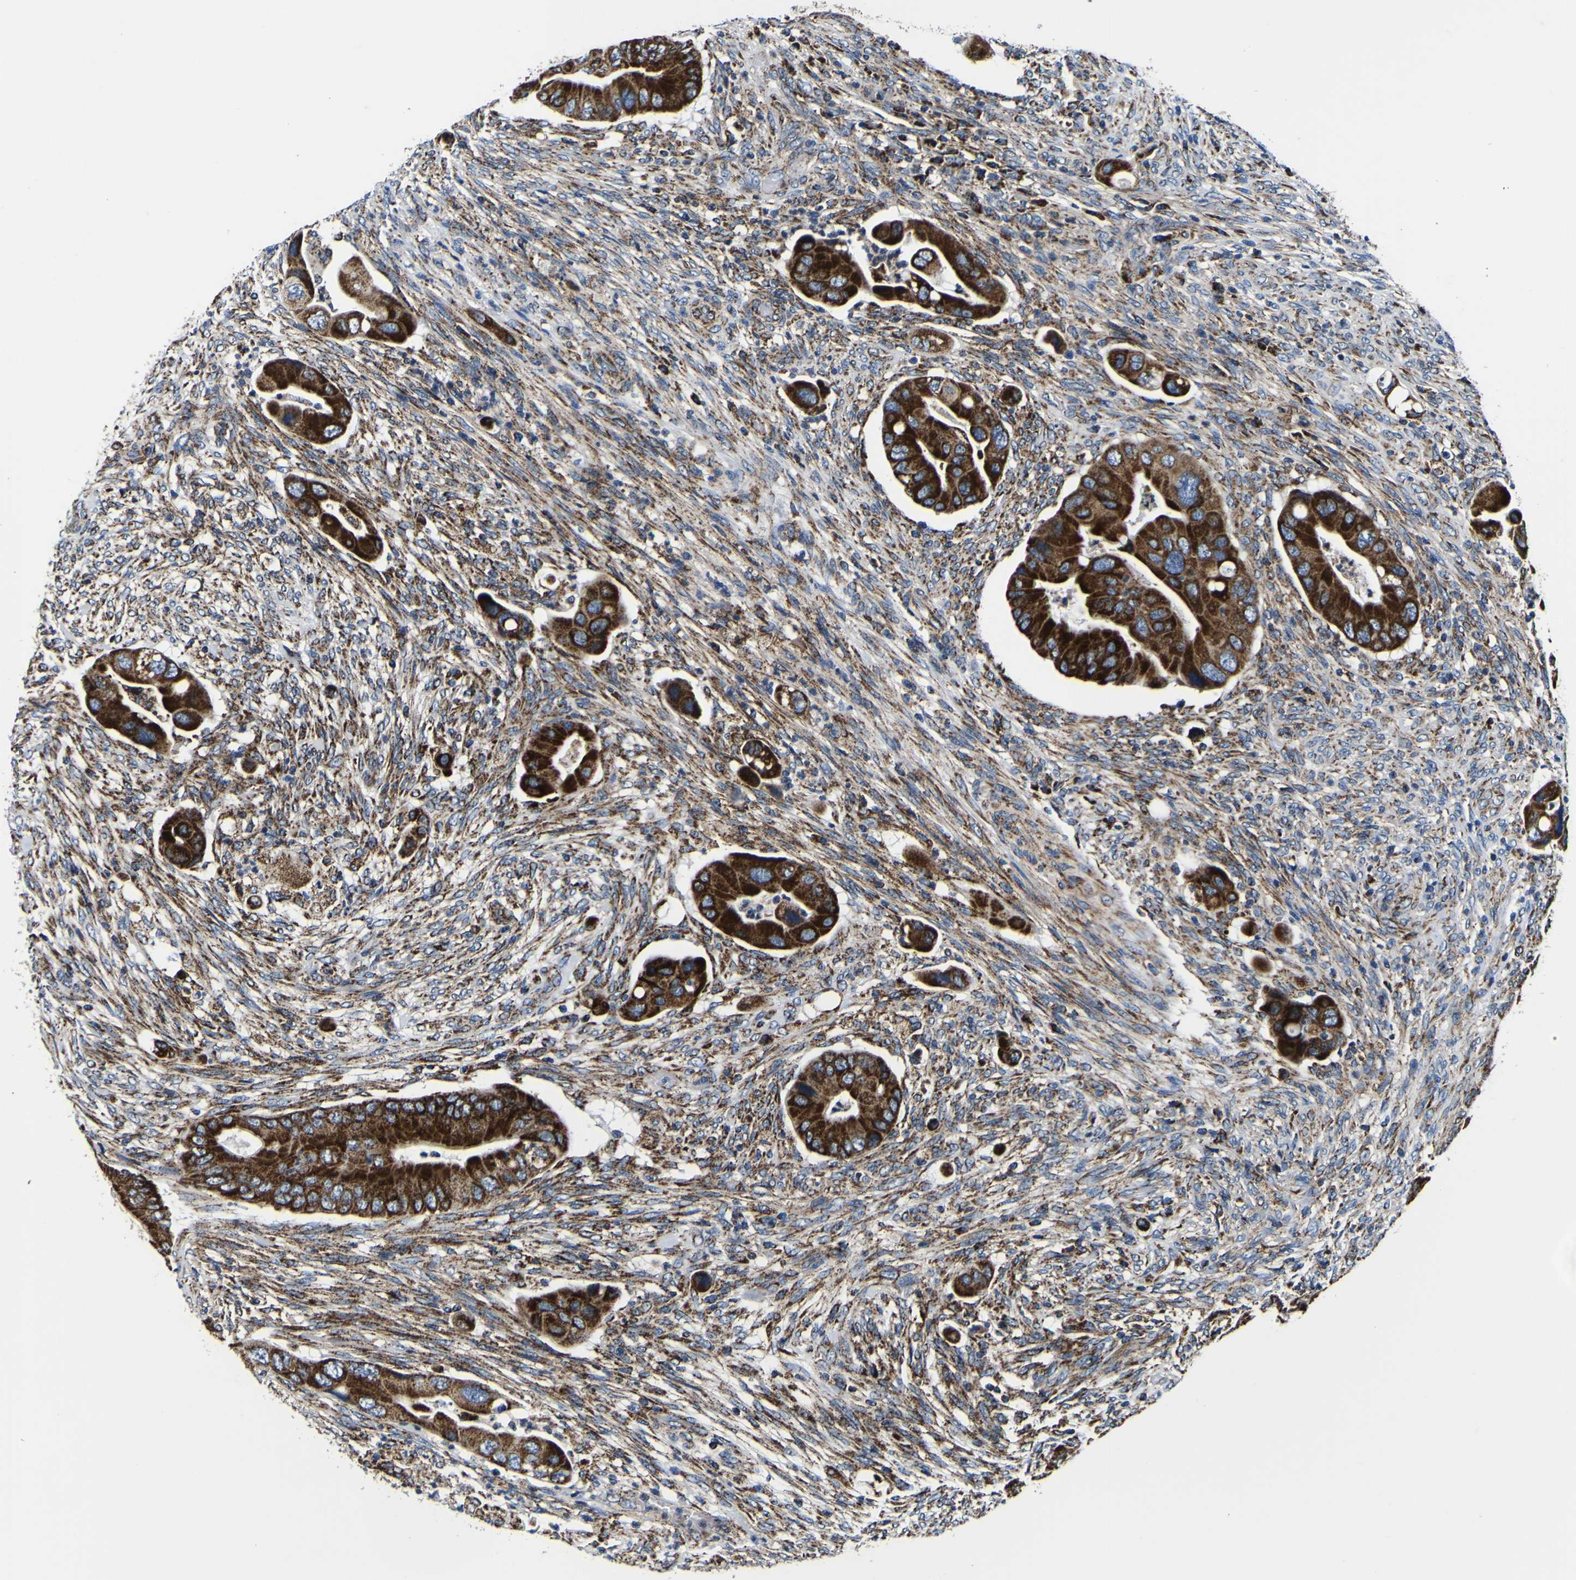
{"staining": {"intensity": "strong", "quantity": ">75%", "location": "cytoplasmic/membranous"}, "tissue": "colorectal cancer", "cell_type": "Tumor cells", "image_type": "cancer", "snomed": [{"axis": "morphology", "description": "Adenocarcinoma, NOS"}, {"axis": "topography", "description": "Rectum"}], "caption": "Approximately >75% of tumor cells in human colorectal cancer (adenocarcinoma) reveal strong cytoplasmic/membranous protein positivity as visualized by brown immunohistochemical staining.", "gene": "PTRH2", "patient": {"sex": "female", "age": 57}}